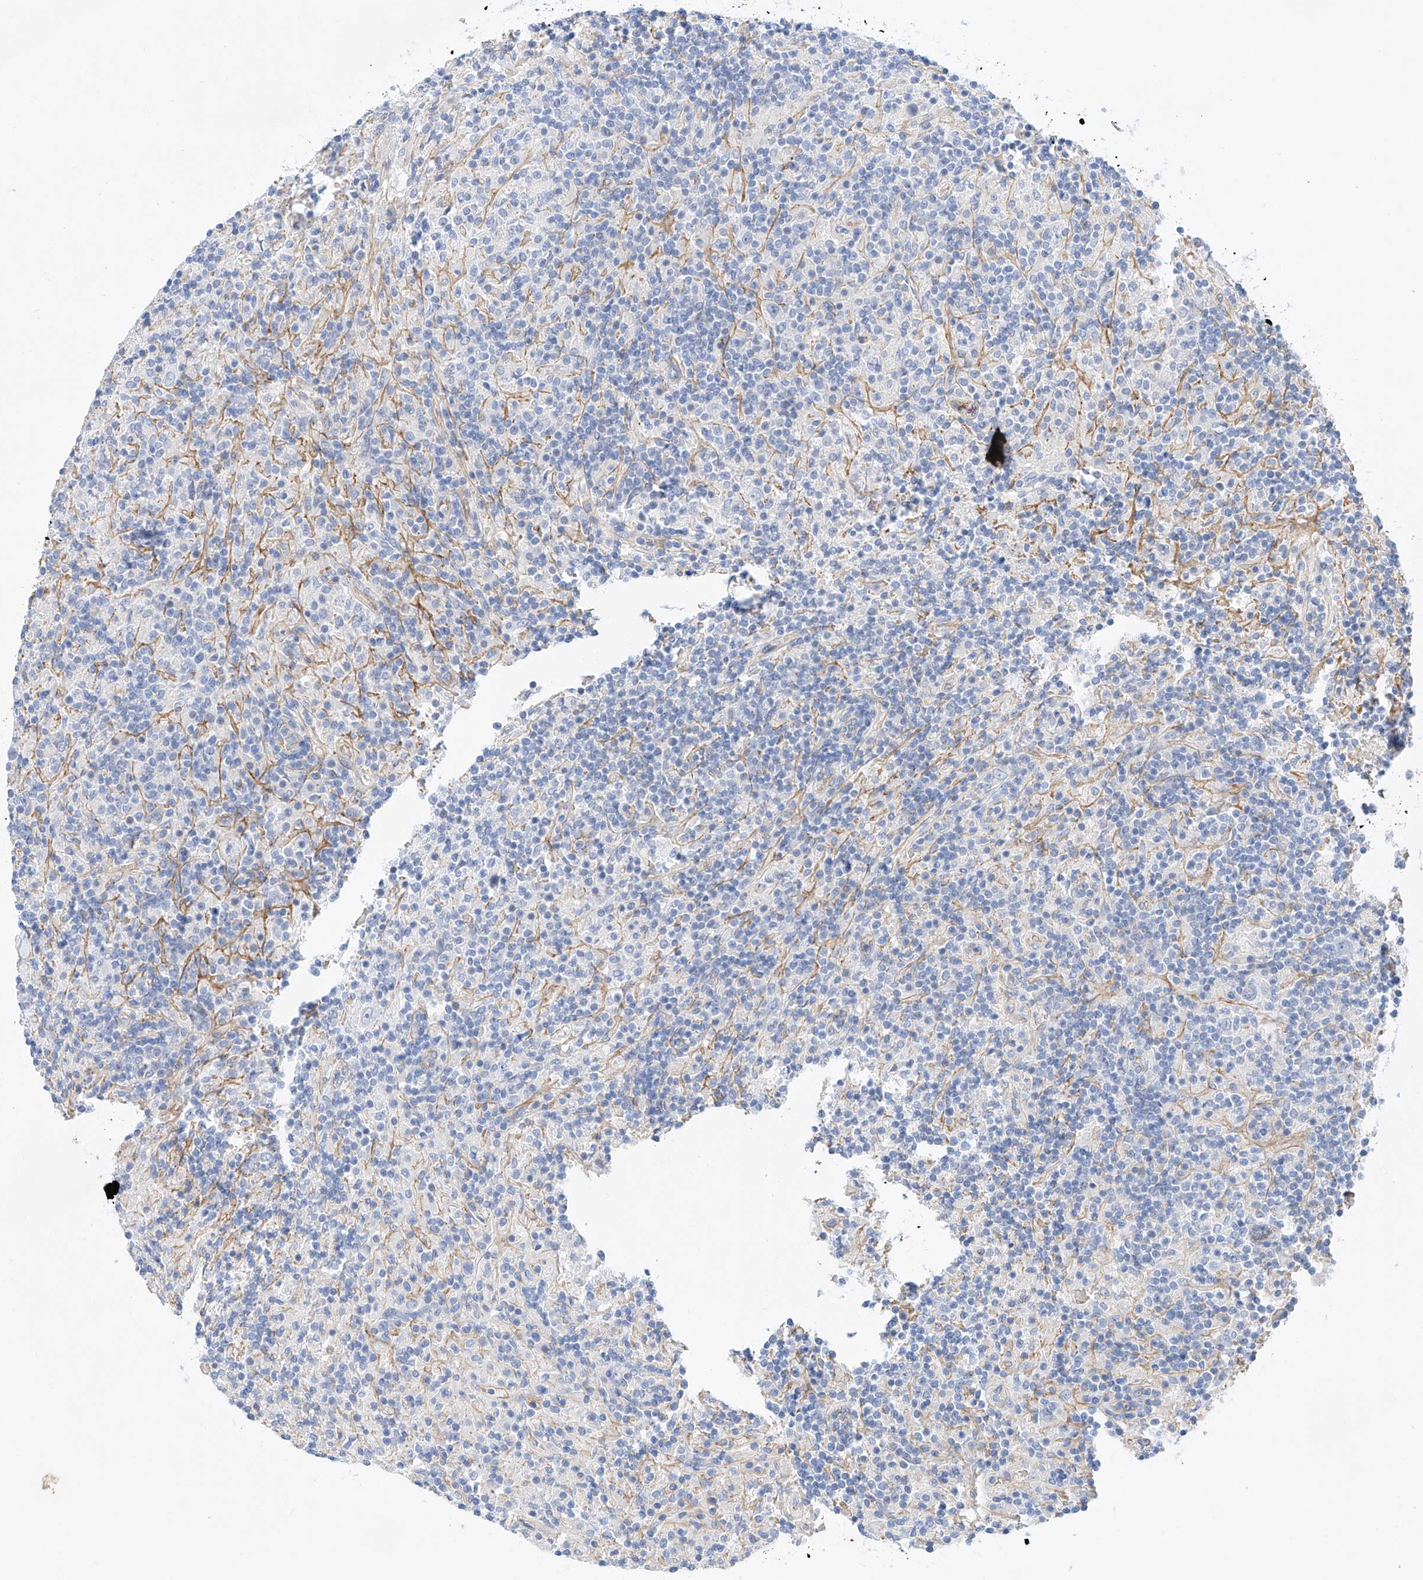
{"staining": {"intensity": "negative", "quantity": "none", "location": "none"}, "tissue": "lymphoma", "cell_type": "Tumor cells", "image_type": "cancer", "snomed": [{"axis": "morphology", "description": "Hodgkin's disease, NOS"}, {"axis": "topography", "description": "Lymph node"}], "caption": "DAB (3,3'-diaminobenzidine) immunohistochemical staining of human lymphoma demonstrates no significant expression in tumor cells.", "gene": "SBSPON", "patient": {"sex": "male", "age": 70}}